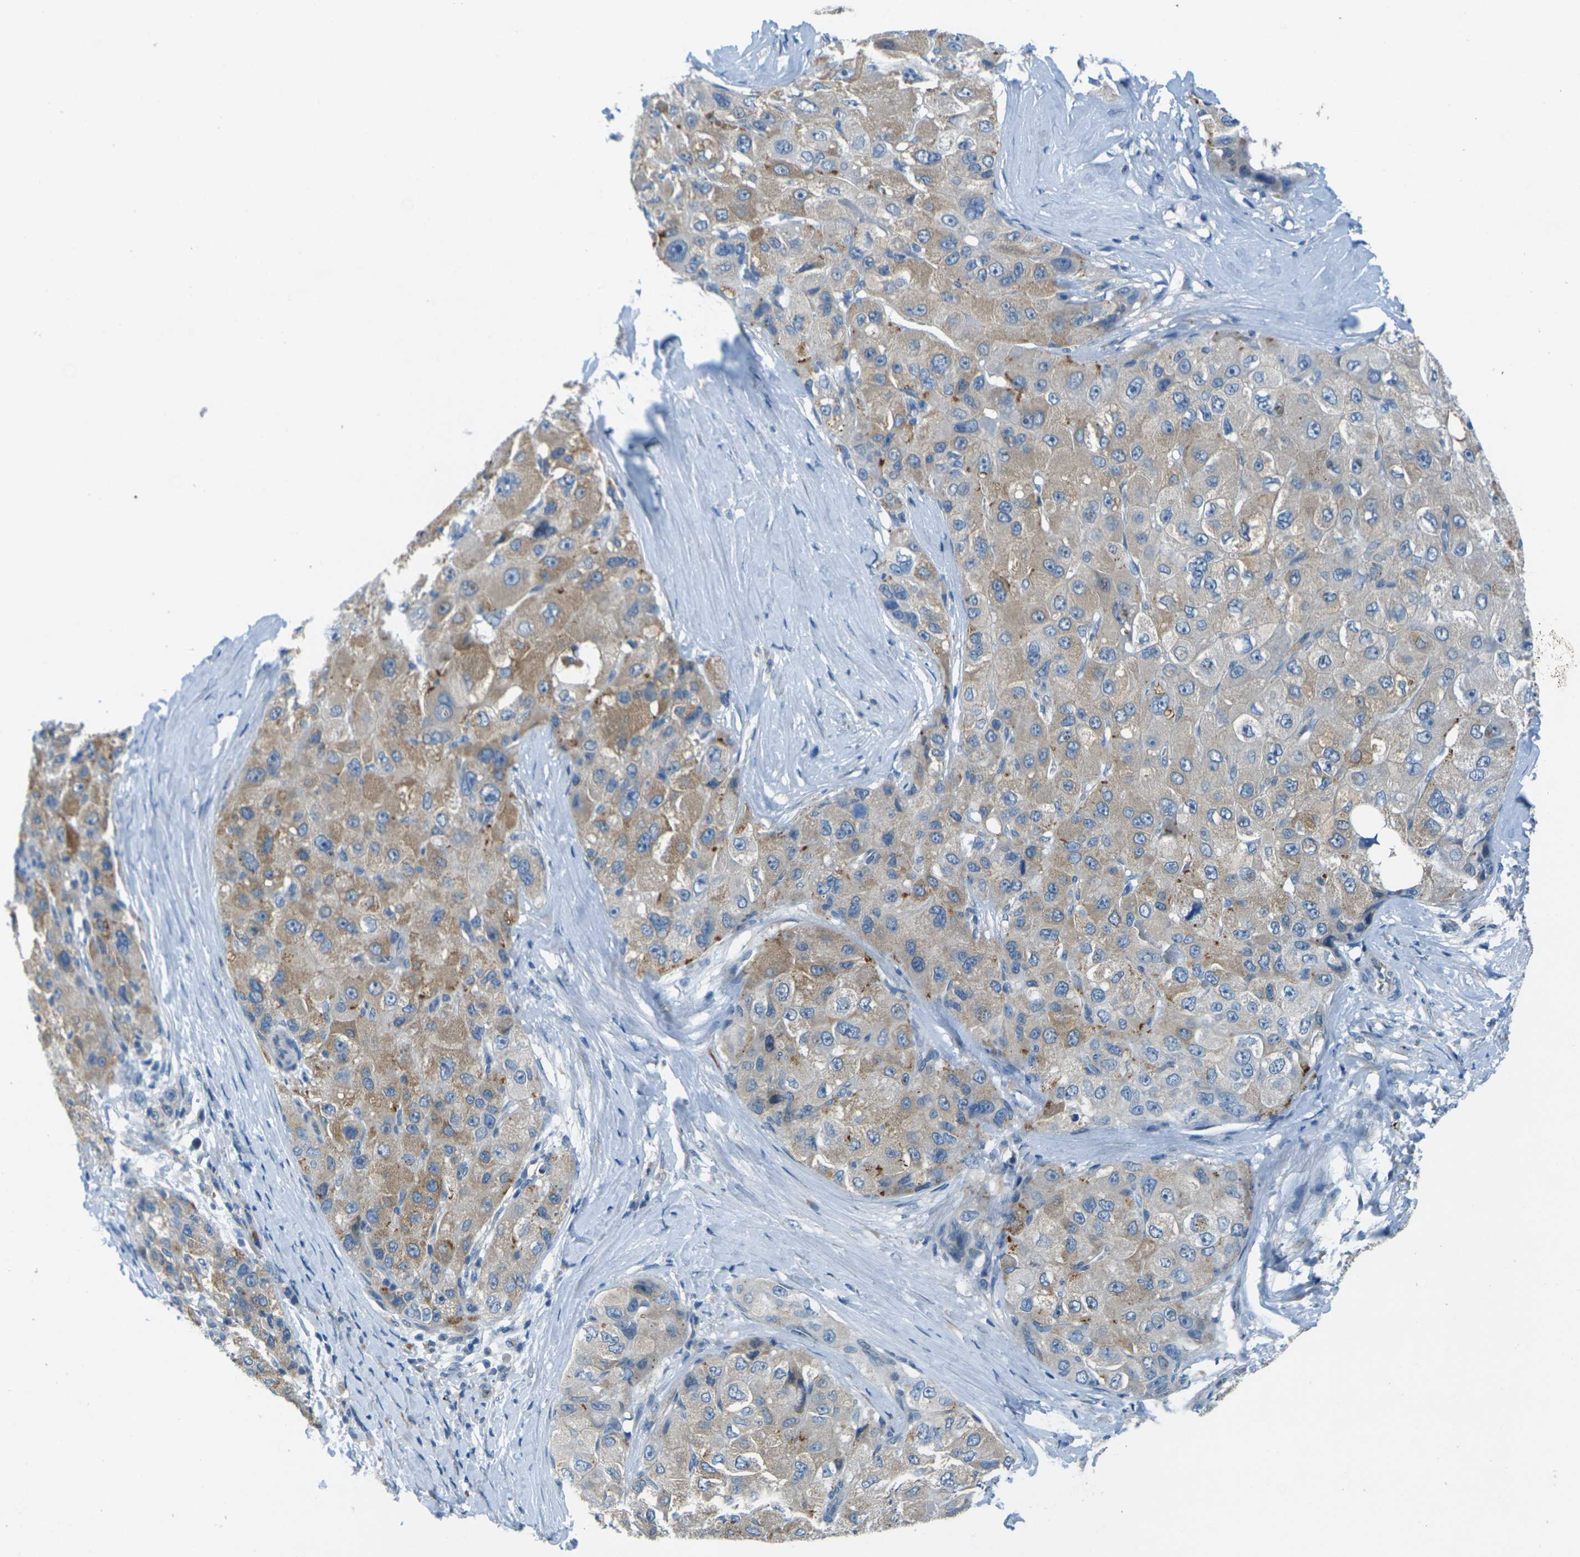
{"staining": {"intensity": "weak", "quantity": ">75%", "location": "cytoplasmic/membranous"}, "tissue": "liver cancer", "cell_type": "Tumor cells", "image_type": "cancer", "snomed": [{"axis": "morphology", "description": "Carcinoma, Hepatocellular, NOS"}, {"axis": "topography", "description": "Liver"}], "caption": "Immunohistochemistry (IHC) of hepatocellular carcinoma (liver) displays low levels of weak cytoplasmic/membranous expression in approximately >75% of tumor cells. Immunohistochemistry stains the protein of interest in brown and the nuclei are stained blue.", "gene": "CYP2C8", "patient": {"sex": "male", "age": 80}}